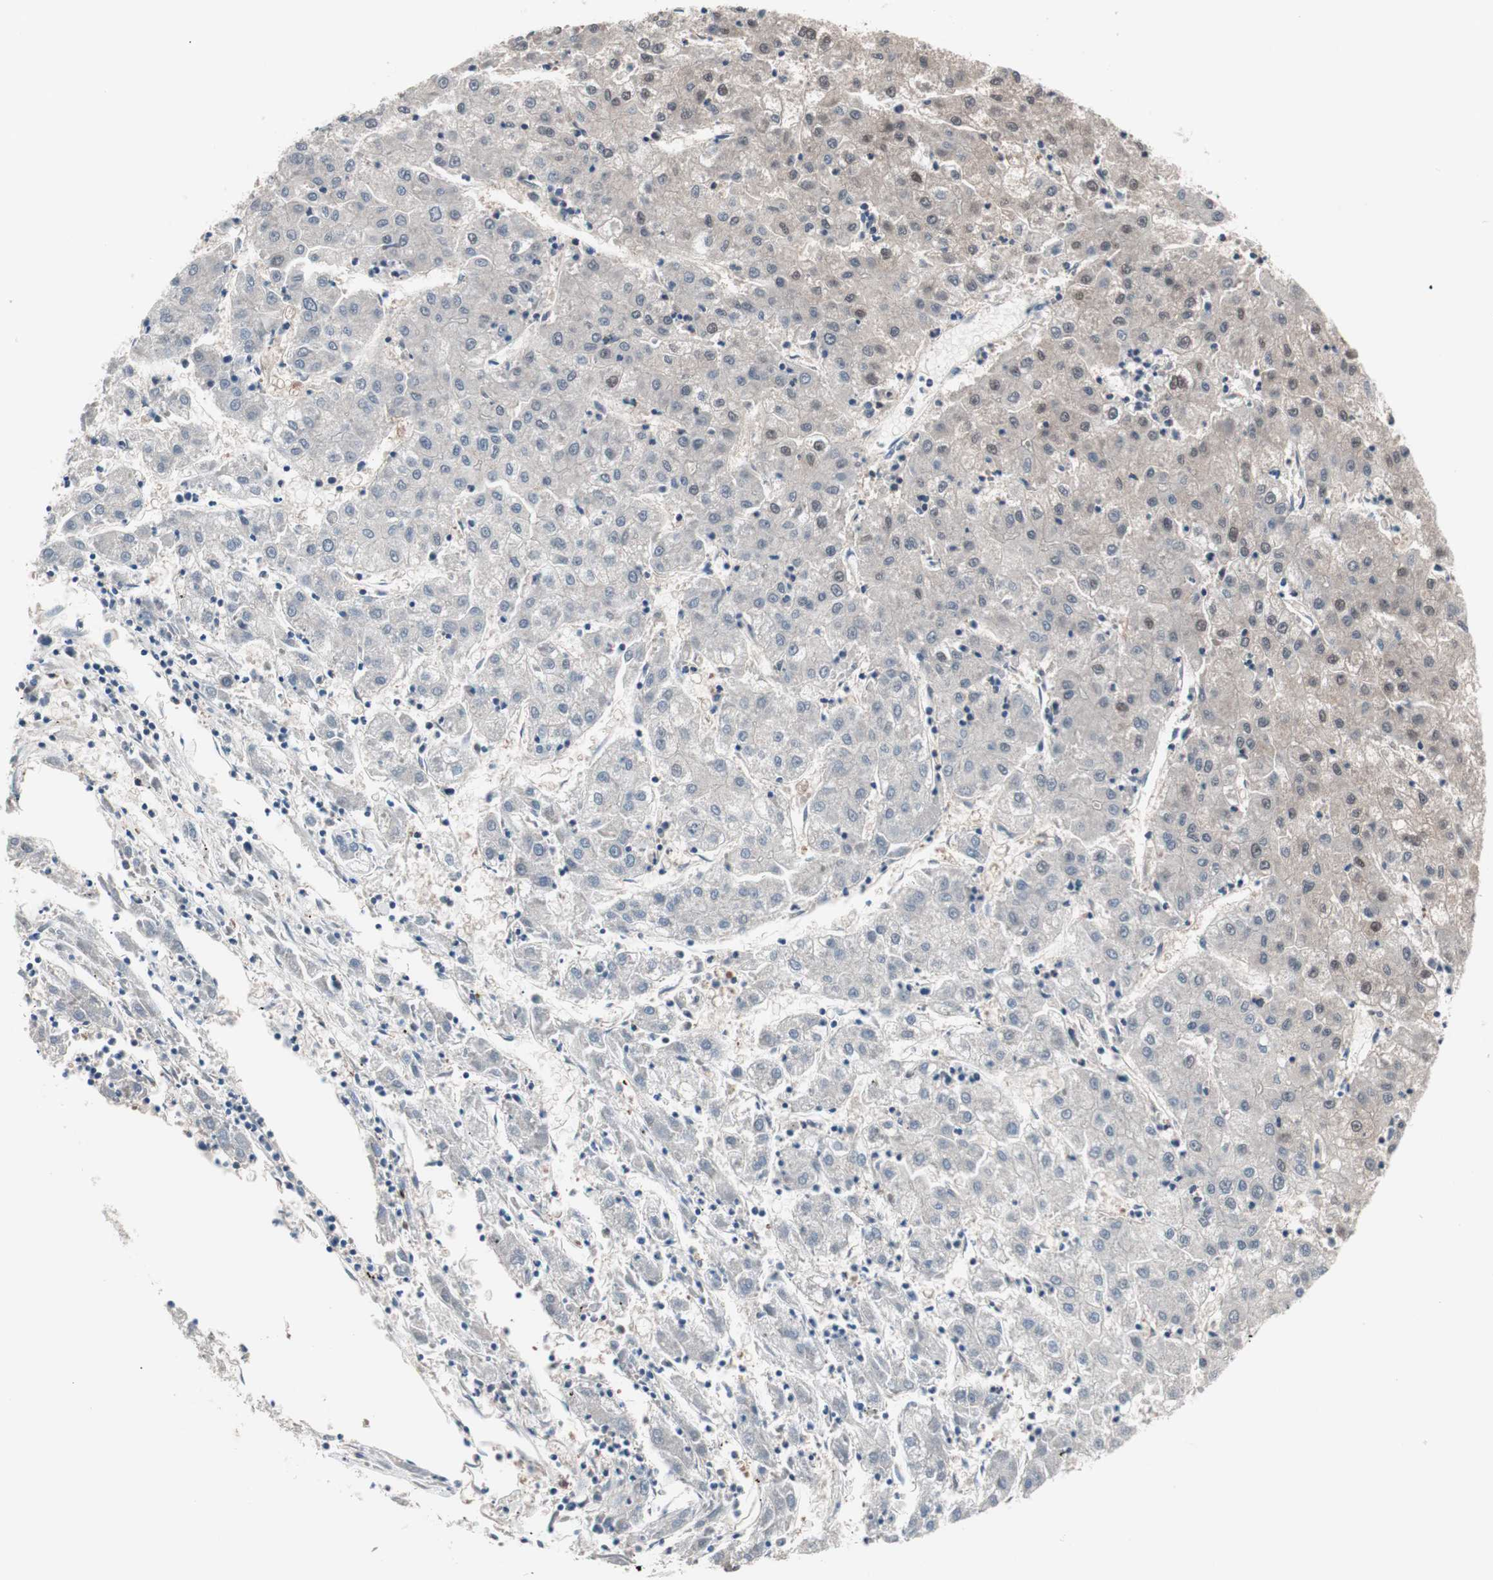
{"staining": {"intensity": "negative", "quantity": "none", "location": "none"}, "tissue": "liver cancer", "cell_type": "Tumor cells", "image_type": "cancer", "snomed": [{"axis": "morphology", "description": "Carcinoma, Hepatocellular, NOS"}, {"axis": "topography", "description": "Liver"}], "caption": "Image shows no significant protein staining in tumor cells of hepatocellular carcinoma (liver).", "gene": "IRS1", "patient": {"sex": "male", "age": 72}}